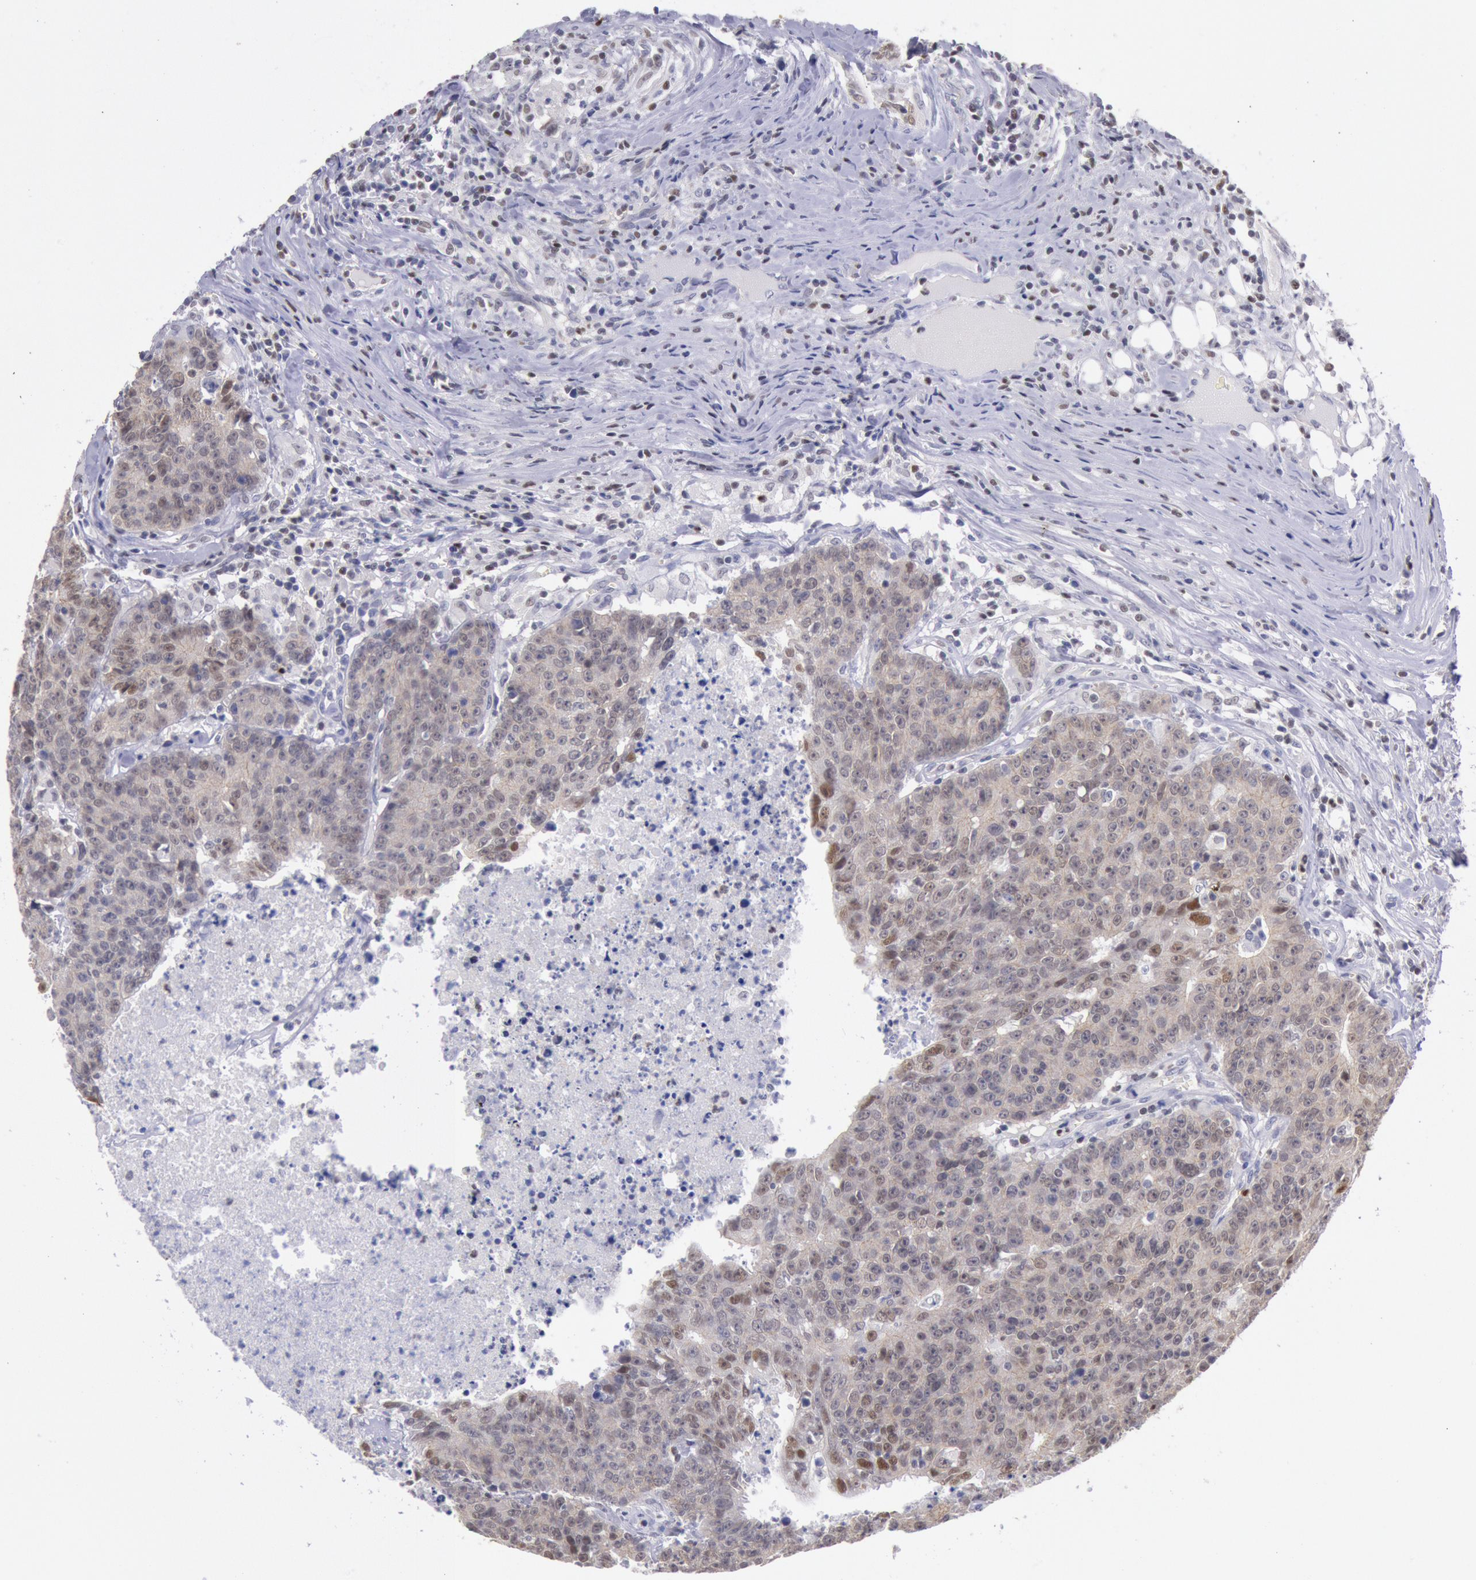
{"staining": {"intensity": "moderate", "quantity": "25%-75%", "location": "cytoplasmic/membranous,nuclear"}, "tissue": "colorectal cancer", "cell_type": "Tumor cells", "image_type": "cancer", "snomed": [{"axis": "morphology", "description": "Adenocarcinoma, NOS"}, {"axis": "topography", "description": "Colon"}], "caption": "Adenocarcinoma (colorectal) was stained to show a protein in brown. There is medium levels of moderate cytoplasmic/membranous and nuclear expression in about 25%-75% of tumor cells.", "gene": "RPS6KA5", "patient": {"sex": "female", "age": 53}}